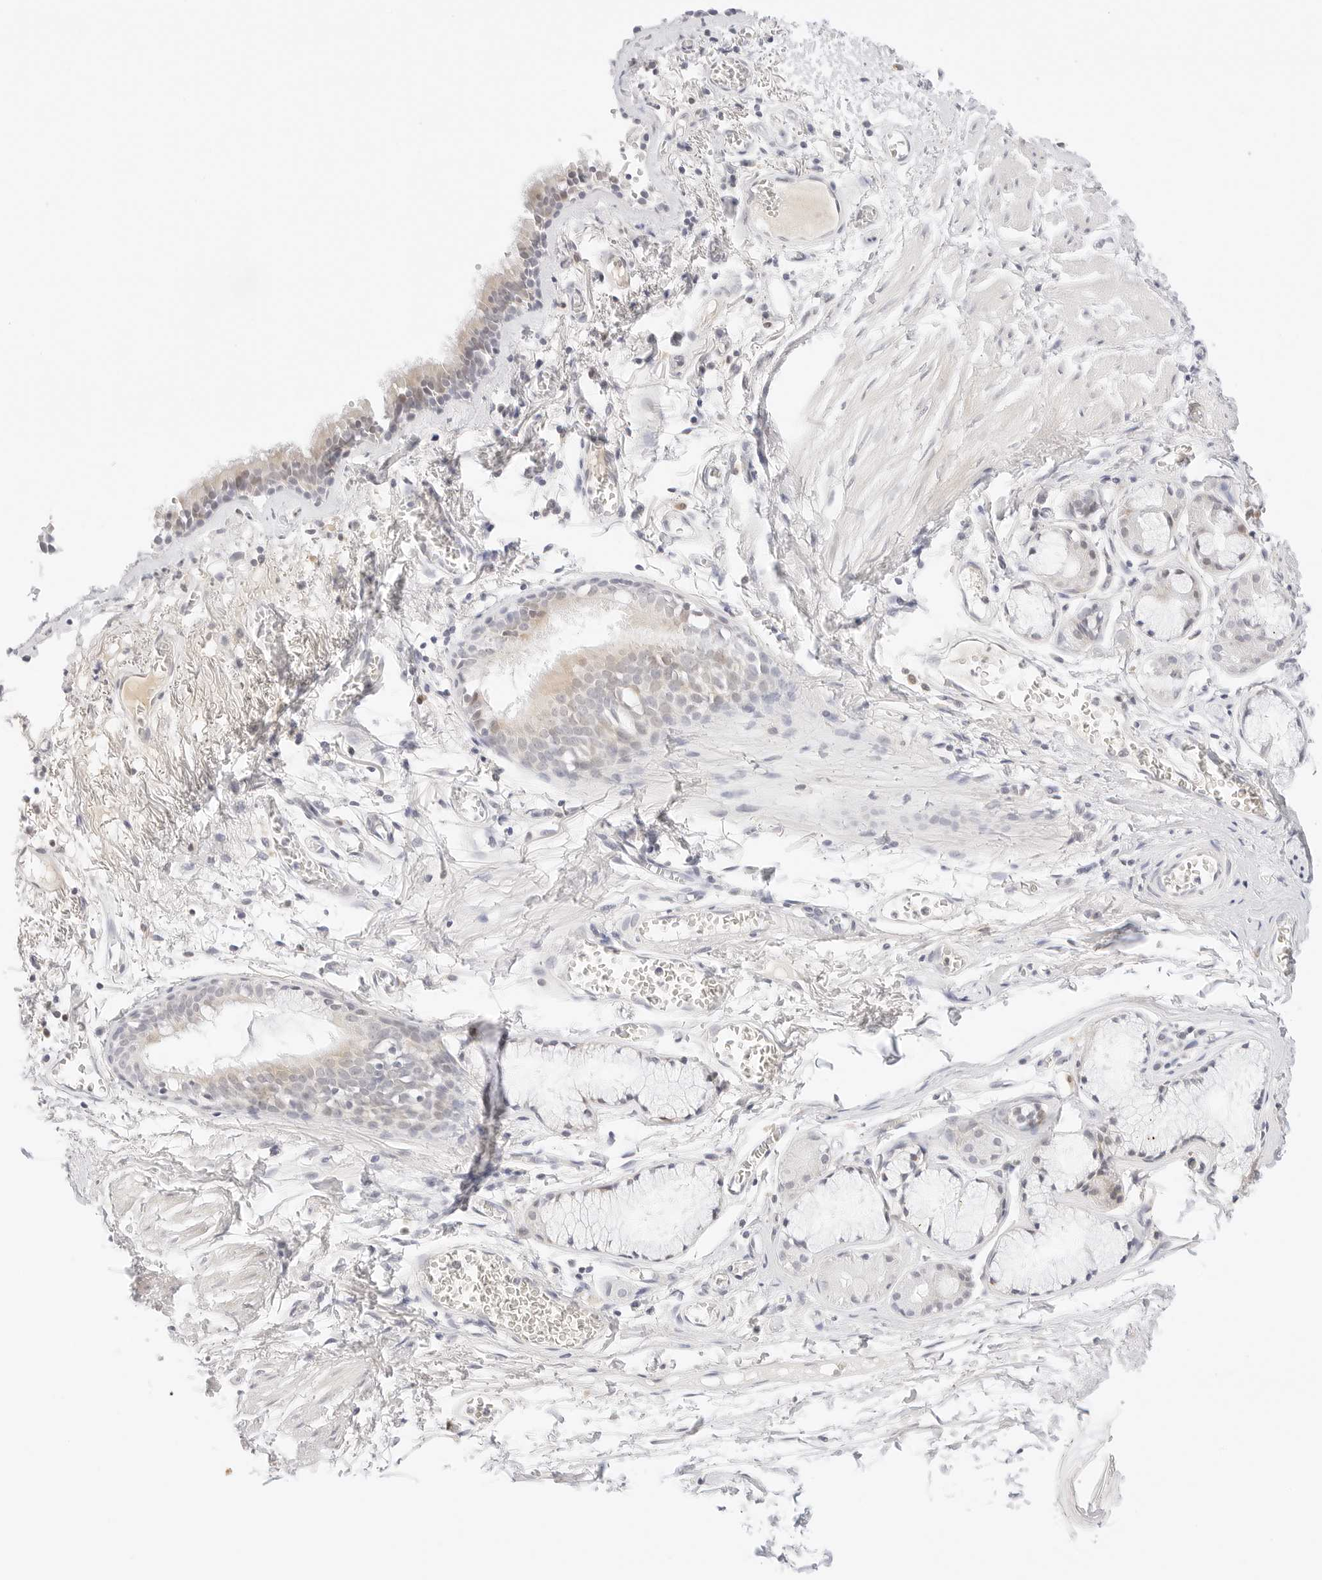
{"staining": {"intensity": "weak", "quantity": "25%-75%", "location": "cytoplasmic/membranous,nuclear"}, "tissue": "bronchus", "cell_type": "Respiratory epithelial cells", "image_type": "normal", "snomed": [{"axis": "morphology", "description": "Normal tissue, NOS"}, {"axis": "topography", "description": "Bronchus"}, {"axis": "topography", "description": "Lung"}], "caption": "The photomicrograph shows a brown stain indicating the presence of a protein in the cytoplasmic/membranous,nuclear of respiratory epithelial cells in bronchus.", "gene": "XKR4", "patient": {"sex": "male", "age": 56}}